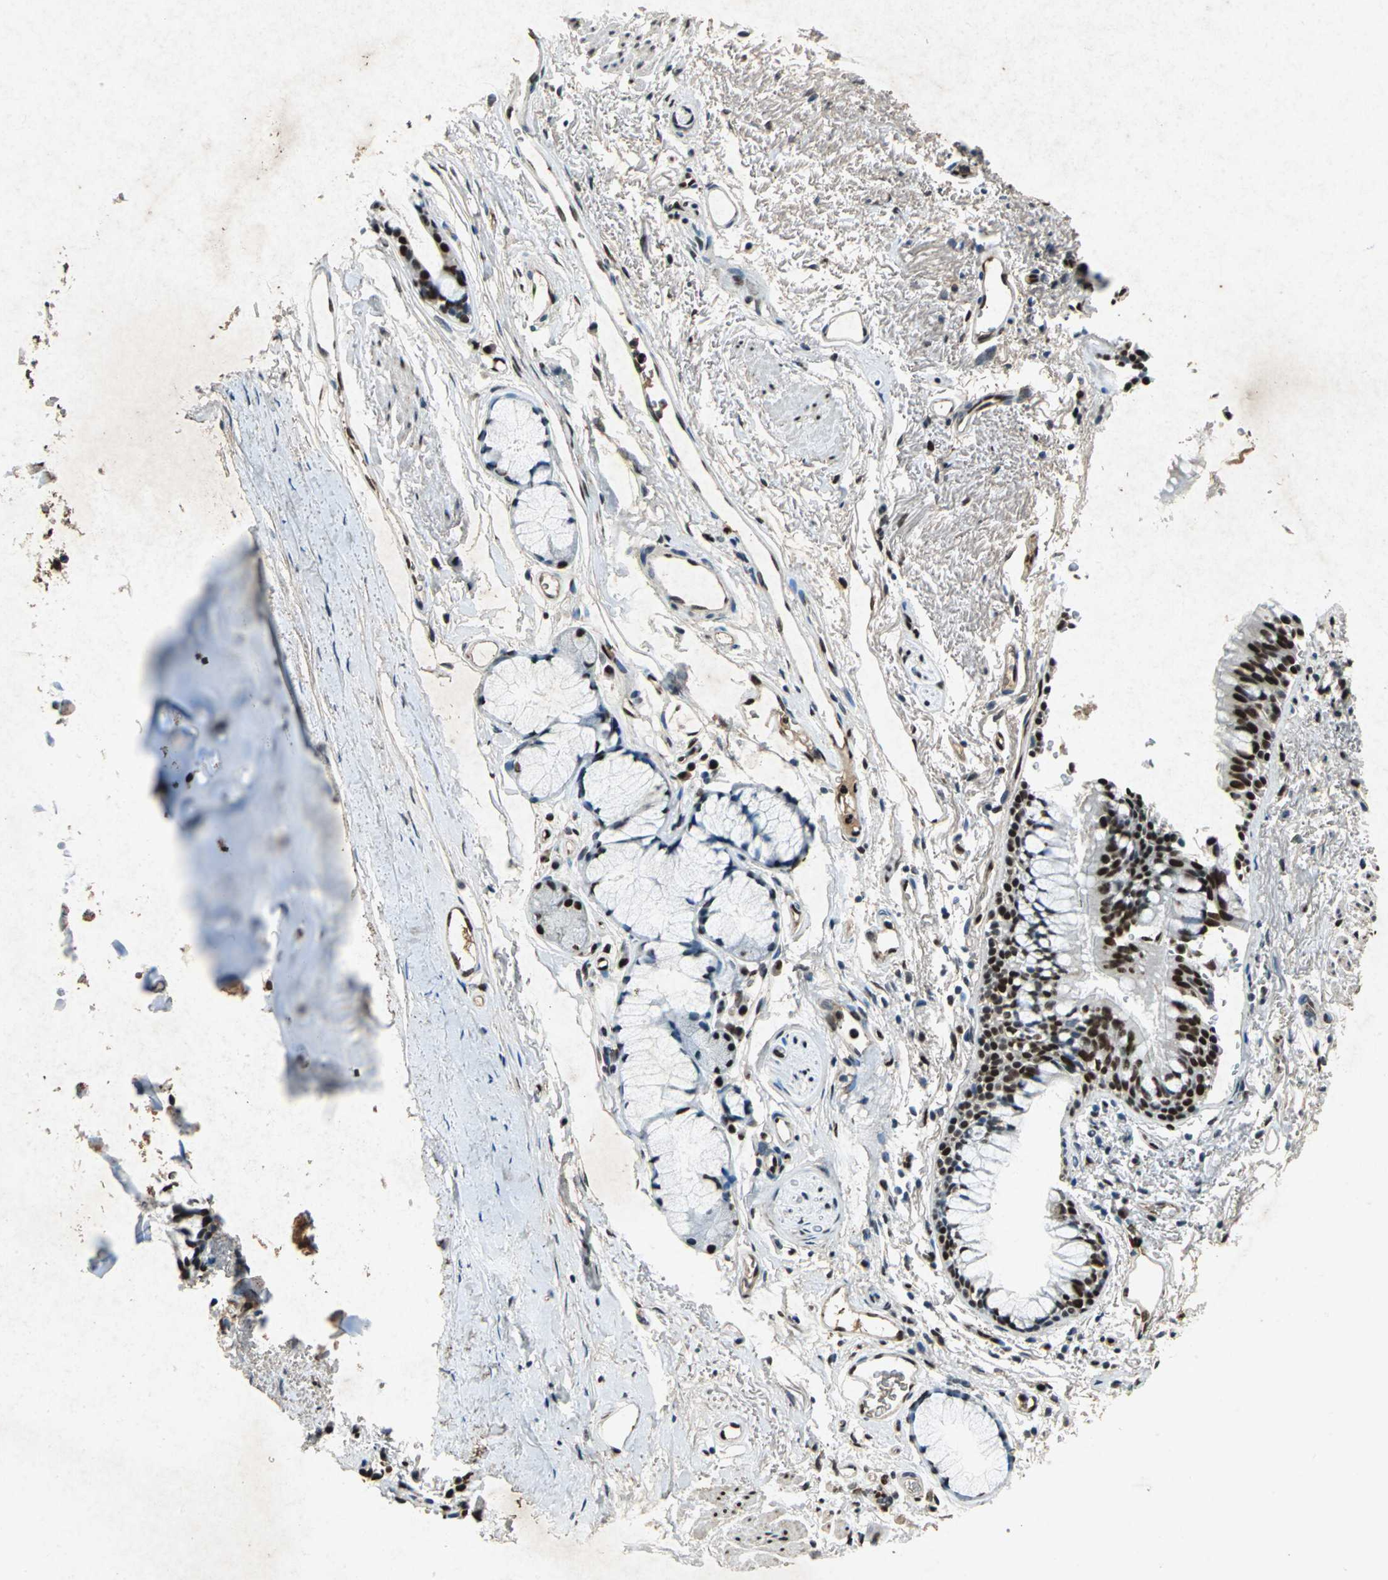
{"staining": {"intensity": "strong", "quantity": ">75%", "location": "nuclear"}, "tissue": "bronchus", "cell_type": "Respiratory epithelial cells", "image_type": "normal", "snomed": [{"axis": "morphology", "description": "Normal tissue, NOS"}, {"axis": "topography", "description": "Bronchus"}], "caption": "DAB immunohistochemical staining of benign human bronchus displays strong nuclear protein expression in approximately >75% of respiratory epithelial cells. (DAB = brown stain, brightfield microscopy at high magnification).", "gene": "ANP32A", "patient": {"sex": "female", "age": 73}}